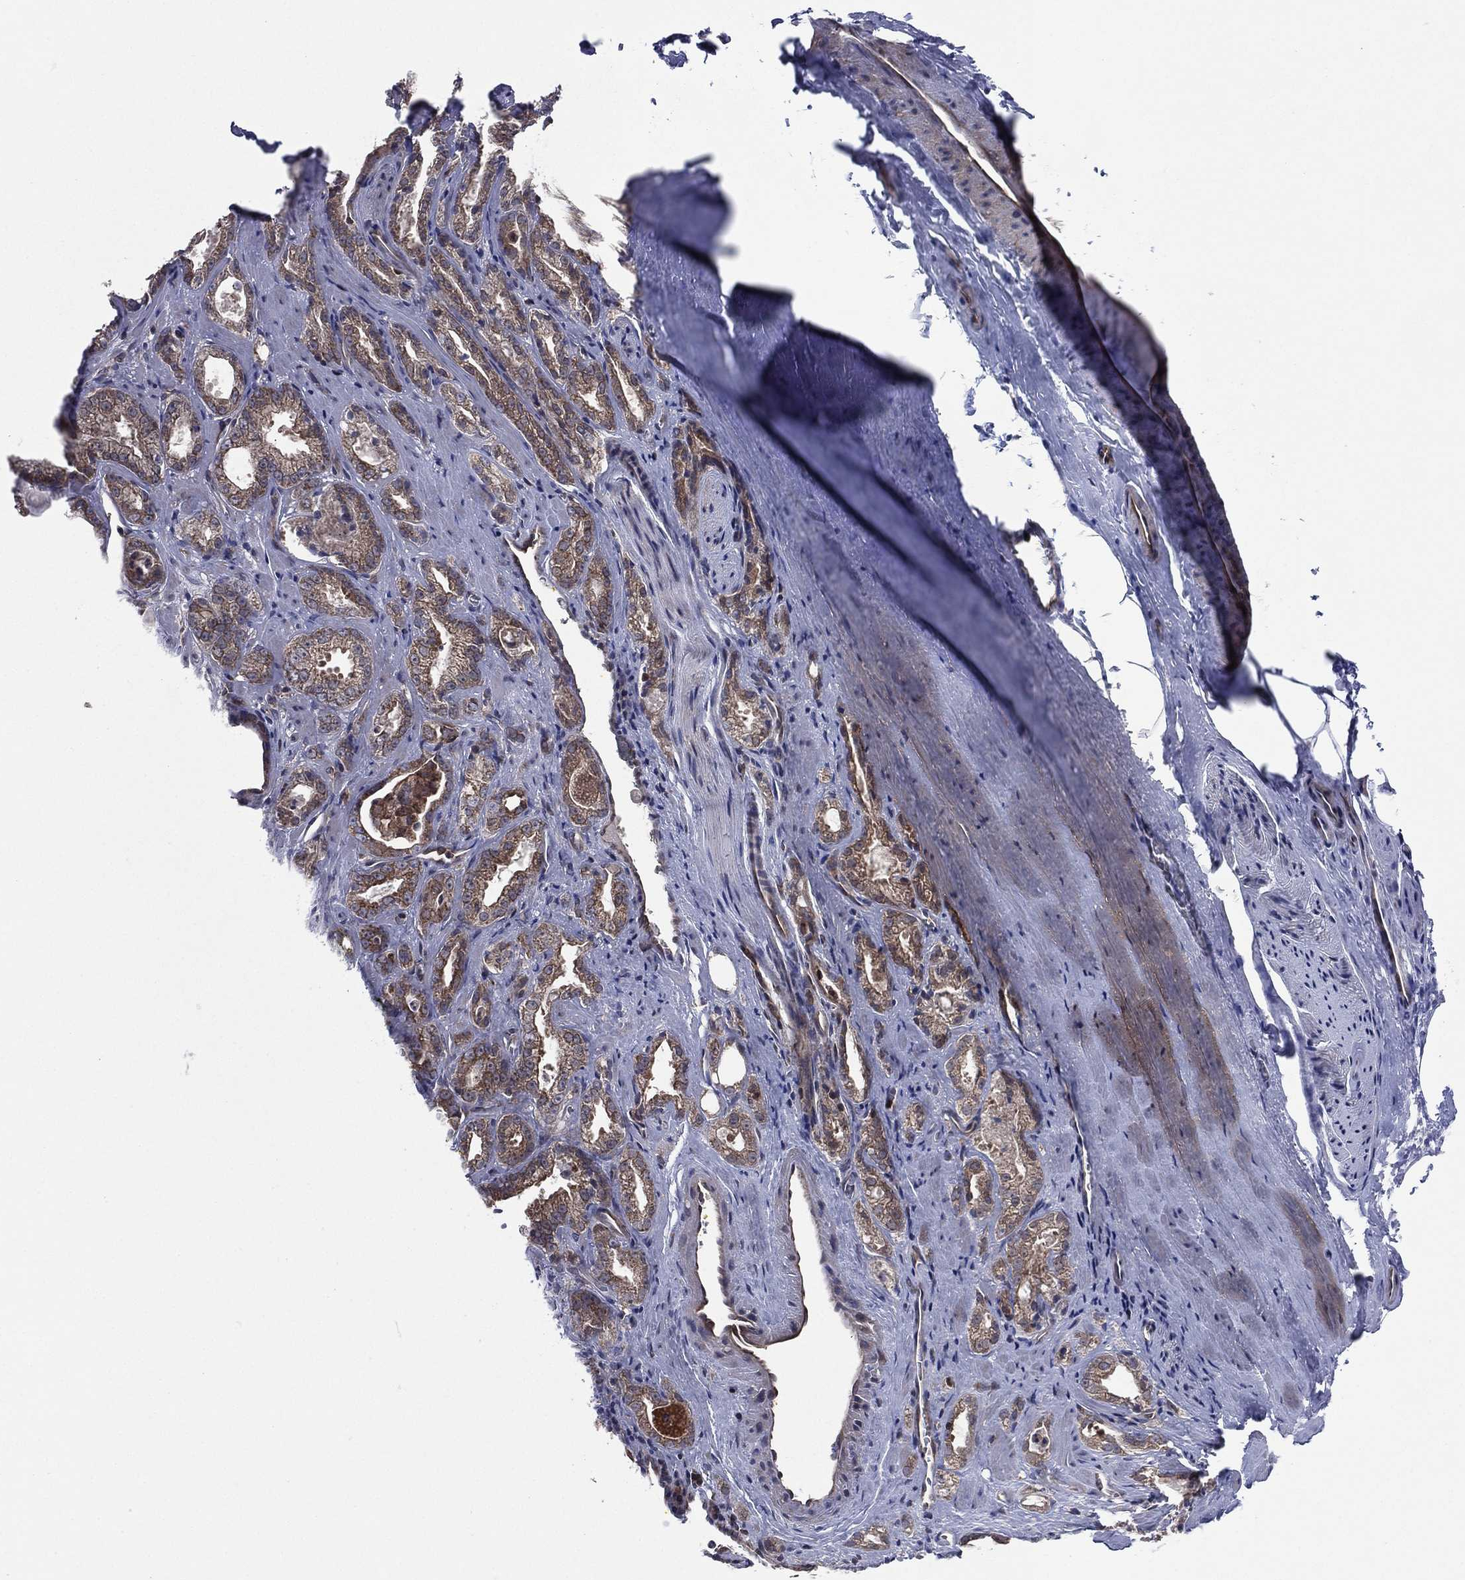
{"staining": {"intensity": "weak", "quantity": ">75%", "location": "cytoplasmic/membranous"}, "tissue": "prostate cancer", "cell_type": "Tumor cells", "image_type": "cancer", "snomed": [{"axis": "morphology", "description": "Adenocarcinoma, NOS"}, {"axis": "morphology", "description": "Adenocarcinoma, High grade"}, {"axis": "topography", "description": "Prostate"}], "caption": "Immunohistochemistry image of neoplastic tissue: human prostate cancer stained using immunohistochemistry shows low levels of weak protein expression localized specifically in the cytoplasmic/membranous of tumor cells, appearing as a cytoplasmic/membranous brown color.", "gene": "C2orf76", "patient": {"sex": "male", "age": 70}}